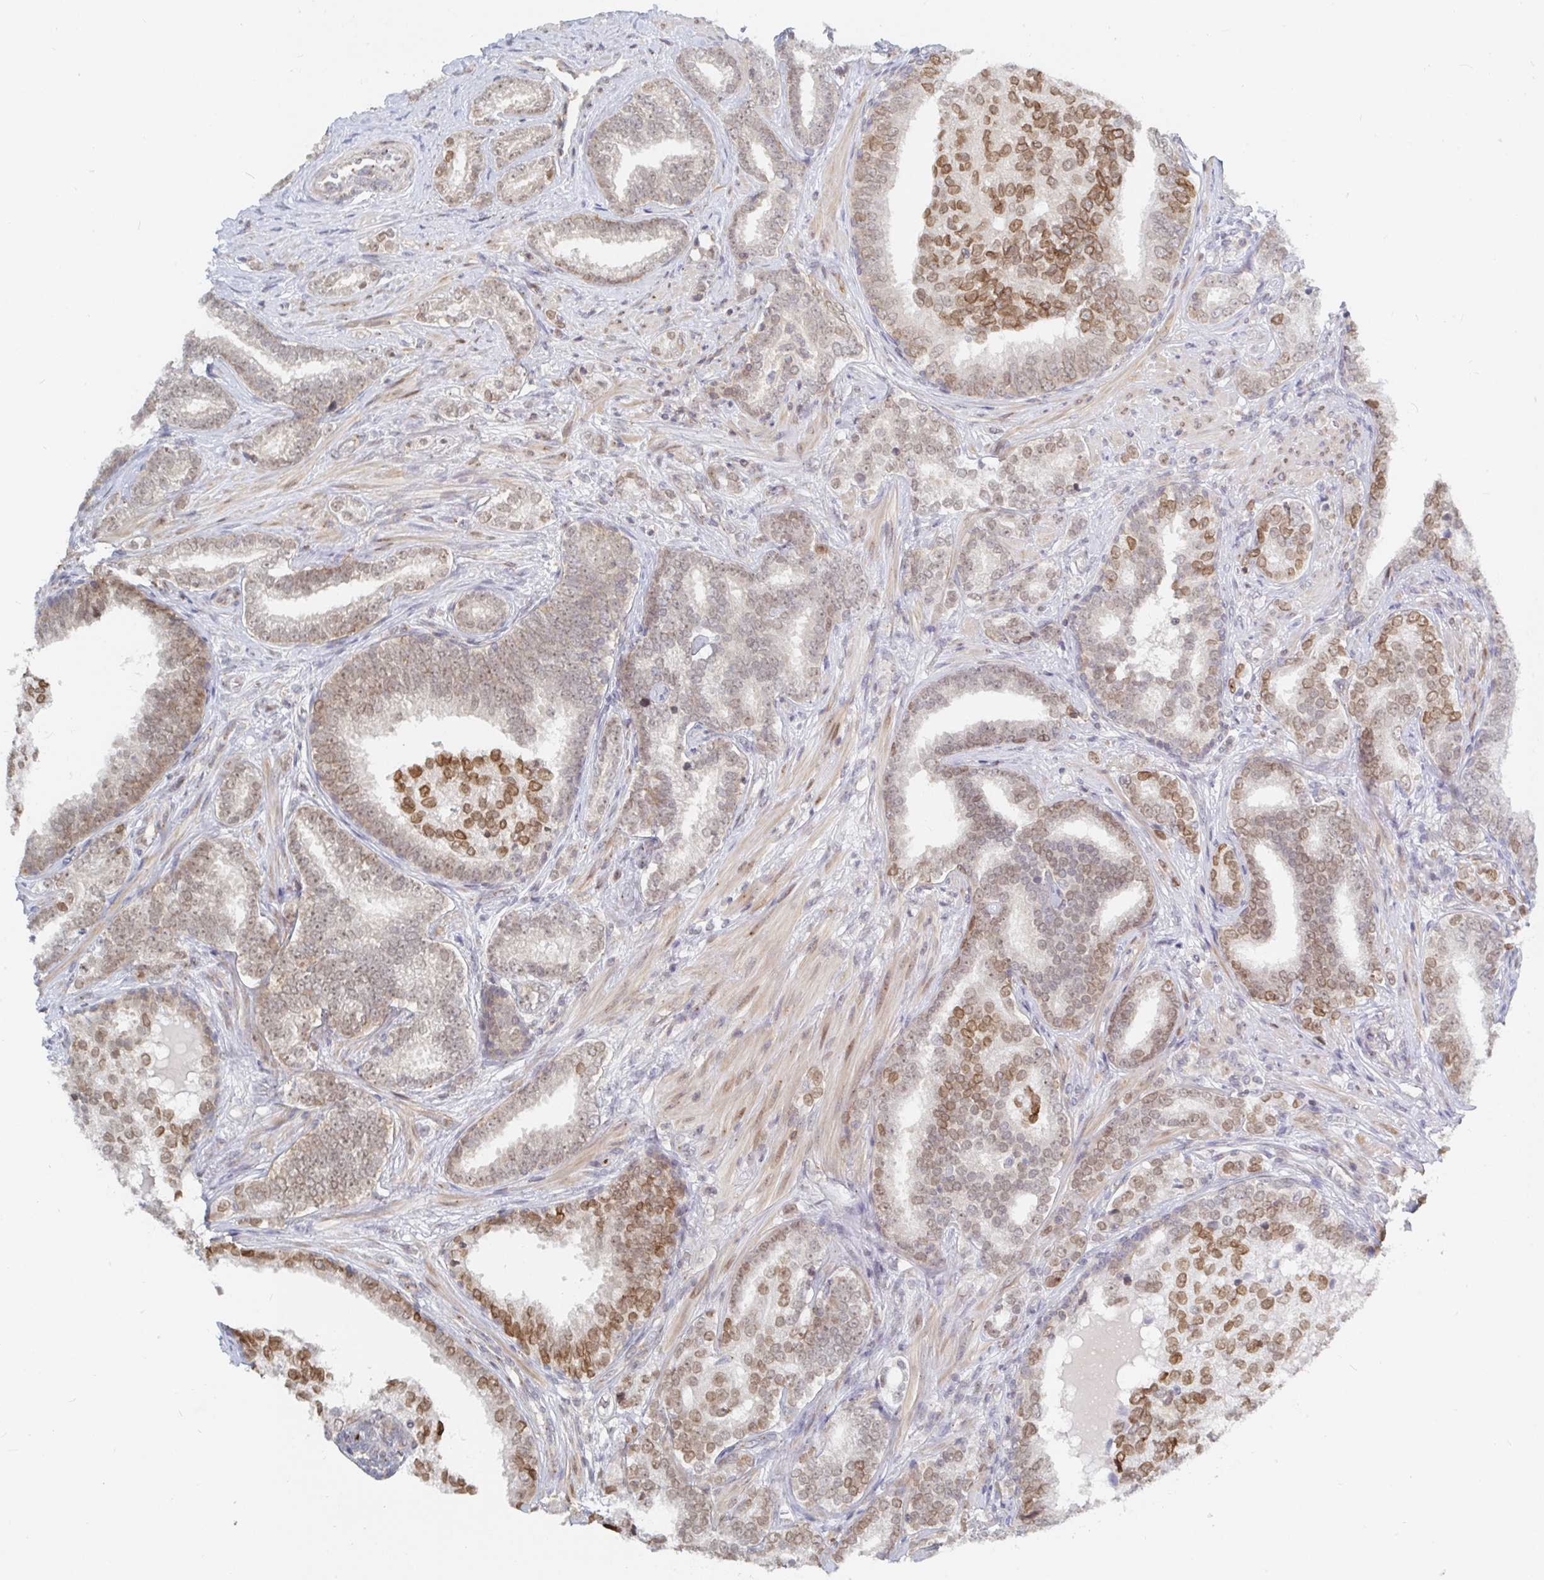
{"staining": {"intensity": "moderate", "quantity": "25%-75%", "location": "nuclear"}, "tissue": "prostate cancer", "cell_type": "Tumor cells", "image_type": "cancer", "snomed": [{"axis": "morphology", "description": "Adenocarcinoma, High grade"}, {"axis": "topography", "description": "Prostate"}], "caption": "DAB immunohistochemical staining of human prostate cancer exhibits moderate nuclear protein staining in about 25%-75% of tumor cells.", "gene": "CHD2", "patient": {"sex": "male", "age": 72}}